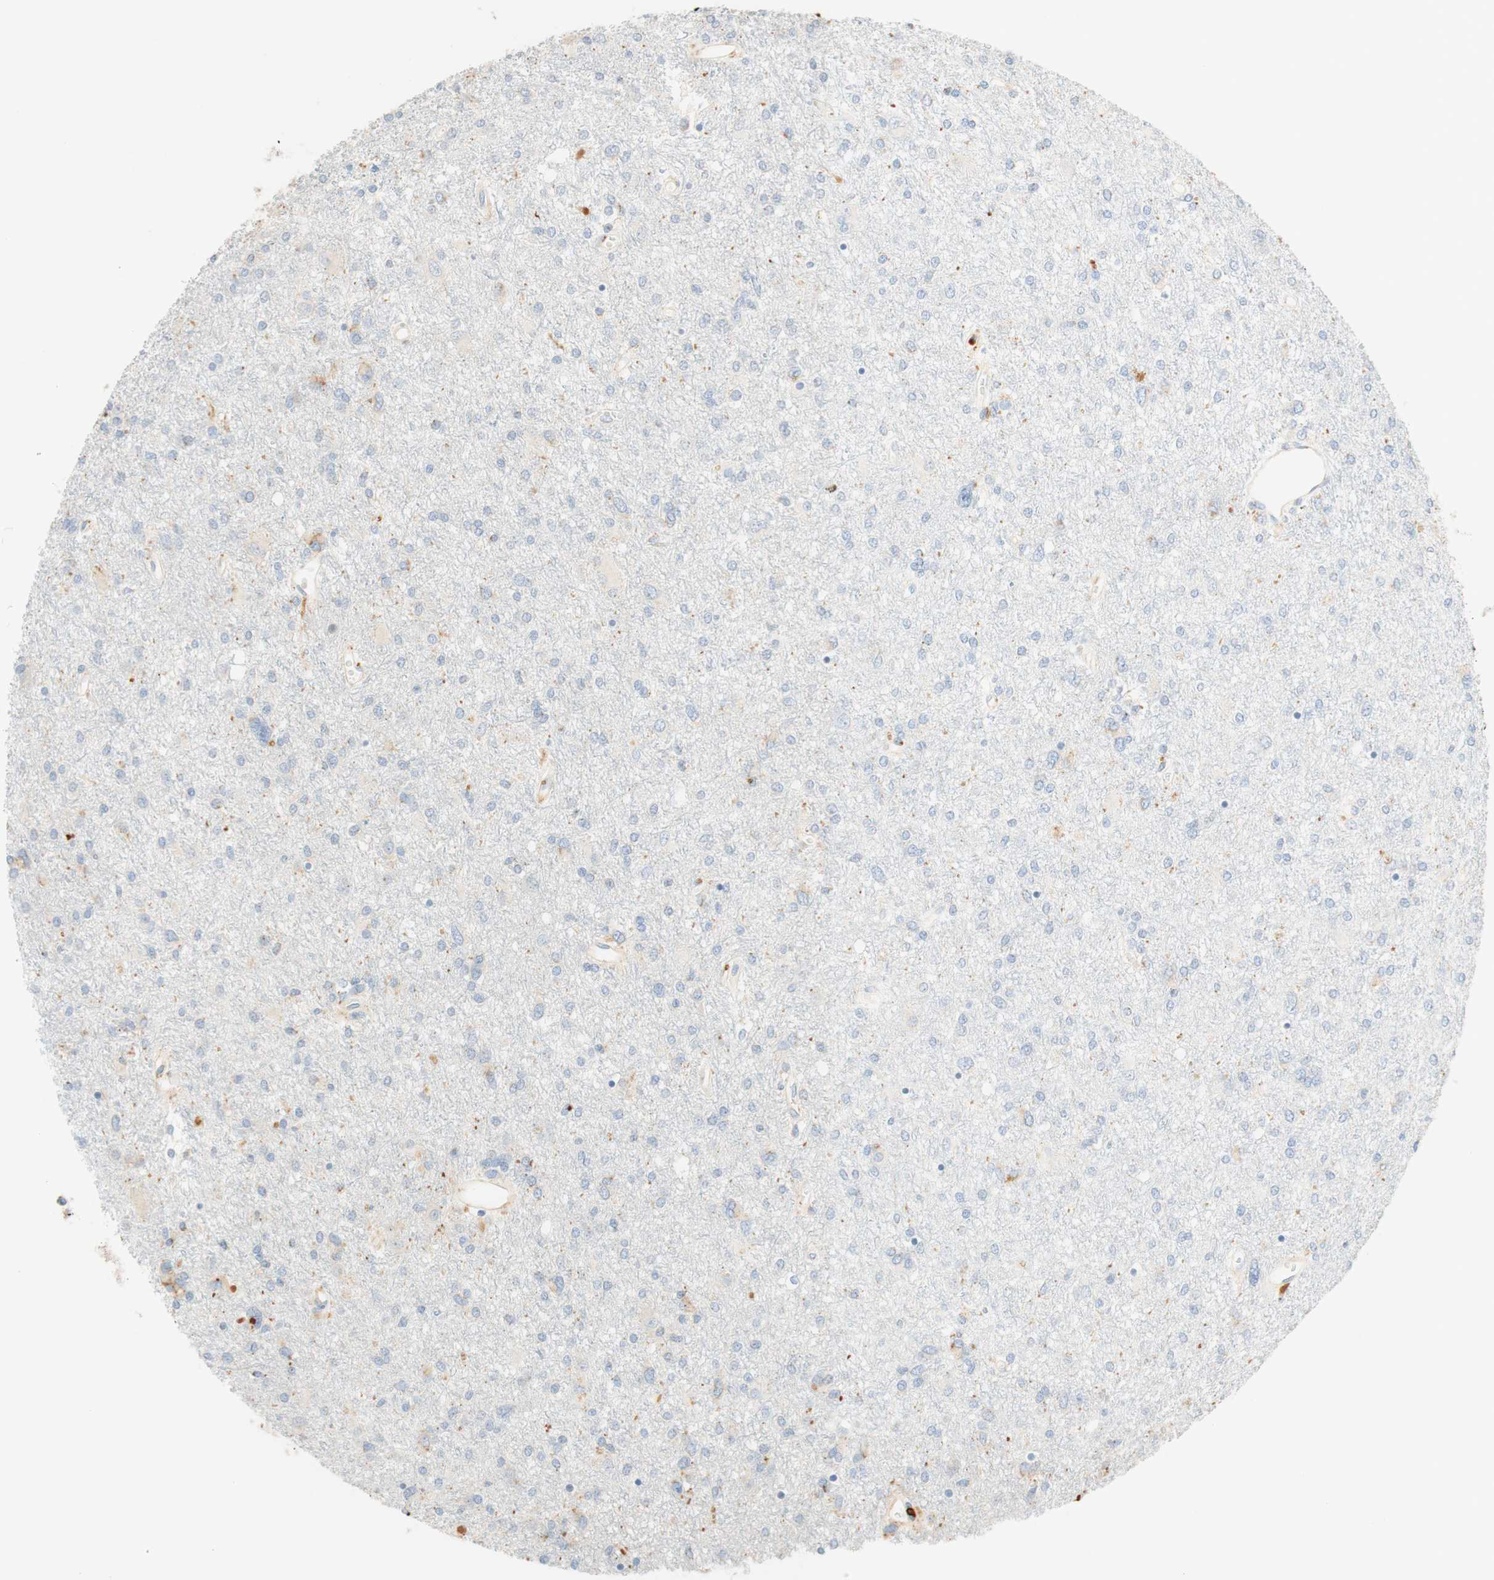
{"staining": {"intensity": "negative", "quantity": "none", "location": "none"}, "tissue": "glioma", "cell_type": "Tumor cells", "image_type": "cancer", "snomed": [{"axis": "morphology", "description": "Glioma, malignant, High grade"}, {"axis": "topography", "description": "Brain"}], "caption": "Immunohistochemistry of human malignant glioma (high-grade) demonstrates no expression in tumor cells.", "gene": "CD63", "patient": {"sex": "female", "age": 59}}